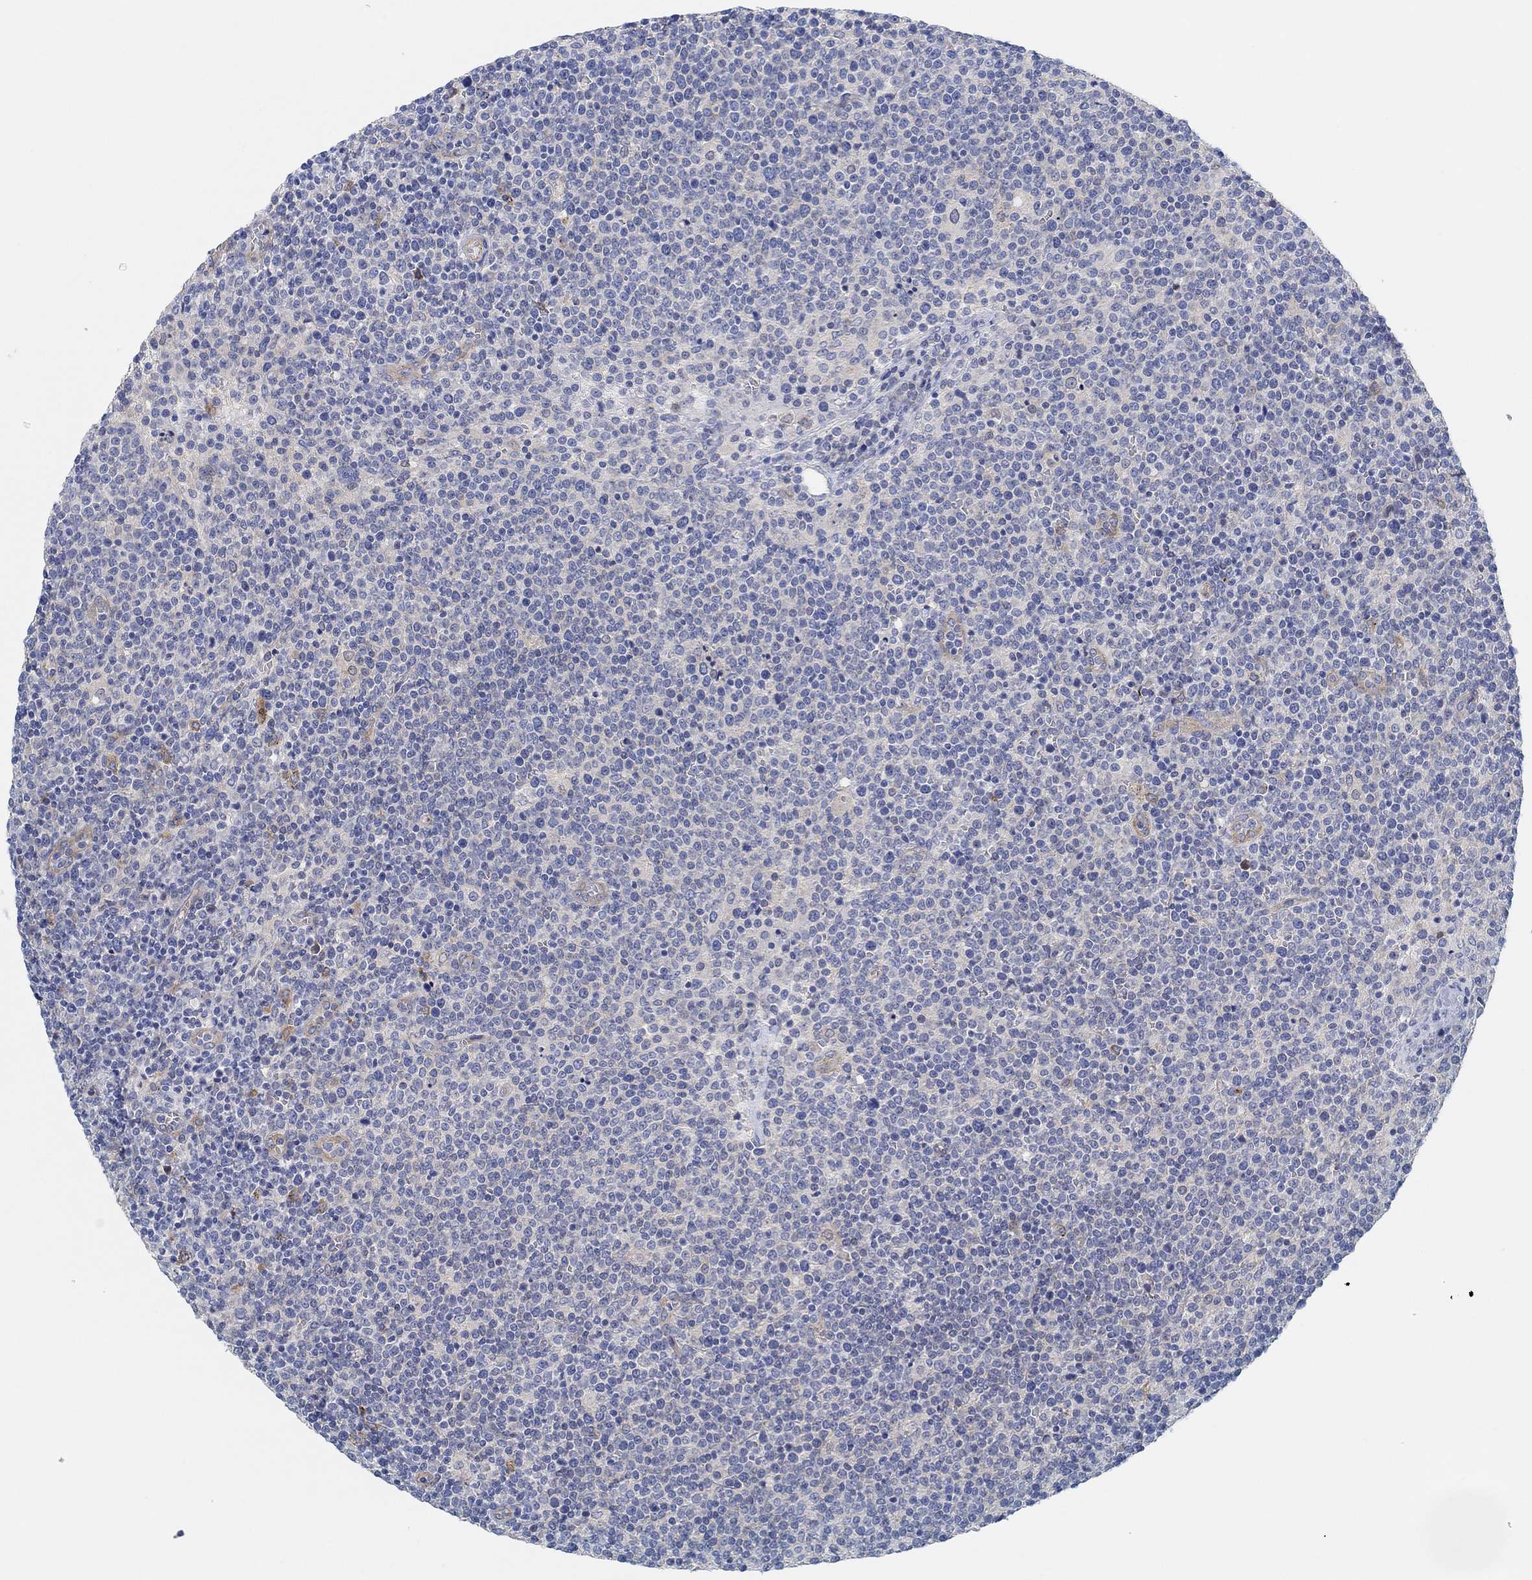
{"staining": {"intensity": "negative", "quantity": "none", "location": "none"}, "tissue": "lymphoma", "cell_type": "Tumor cells", "image_type": "cancer", "snomed": [{"axis": "morphology", "description": "Malignant lymphoma, non-Hodgkin's type, High grade"}, {"axis": "topography", "description": "Lymph node"}], "caption": "This is an IHC histopathology image of lymphoma. There is no positivity in tumor cells.", "gene": "RGS1", "patient": {"sex": "male", "age": 61}}